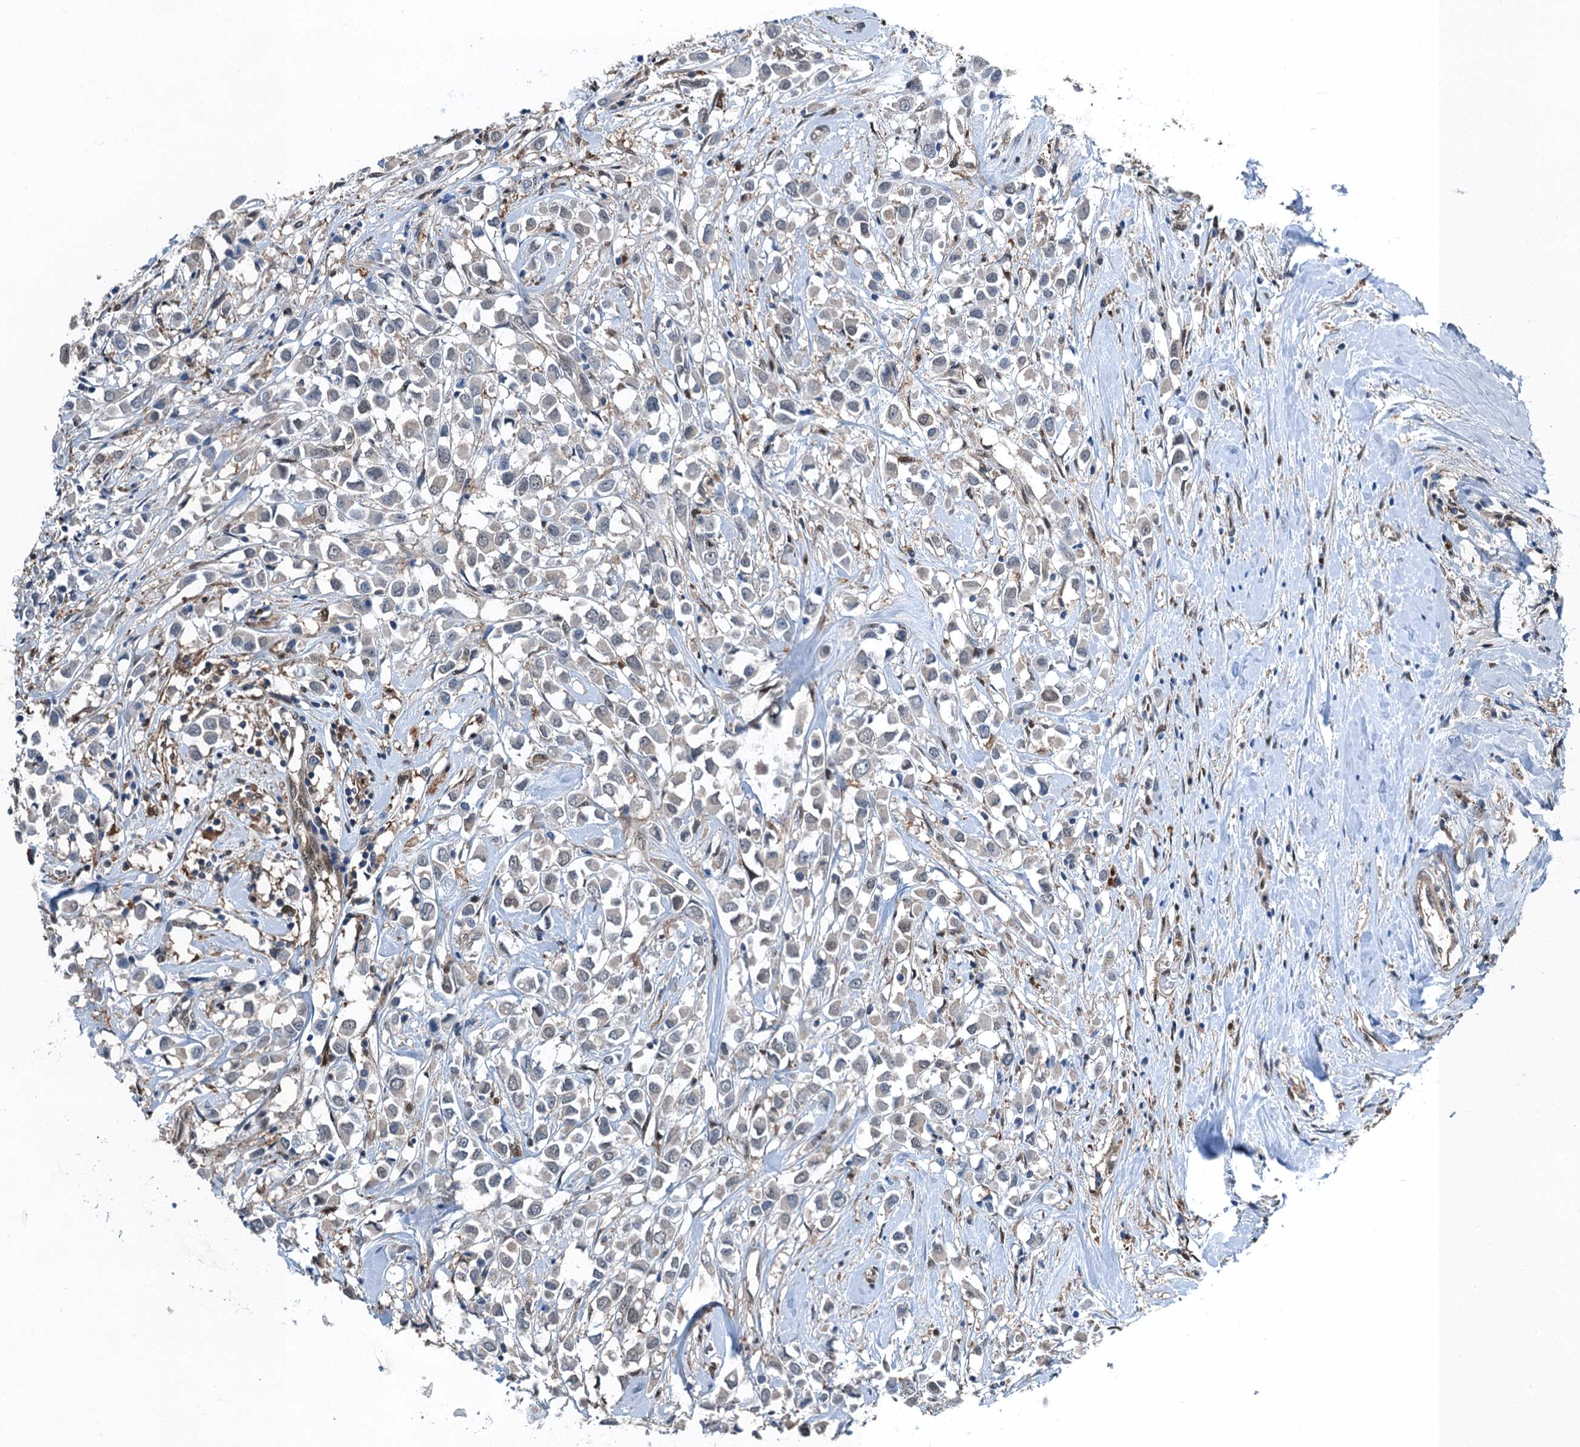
{"staining": {"intensity": "weak", "quantity": "<25%", "location": "nuclear"}, "tissue": "breast cancer", "cell_type": "Tumor cells", "image_type": "cancer", "snomed": [{"axis": "morphology", "description": "Duct carcinoma"}, {"axis": "topography", "description": "Breast"}], "caption": "Human breast cancer (invasive ductal carcinoma) stained for a protein using immunohistochemistry demonstrates no positivity in tumor cells.", "gene": "RNH1", "patient": {"sex": "female", "age": 87}}